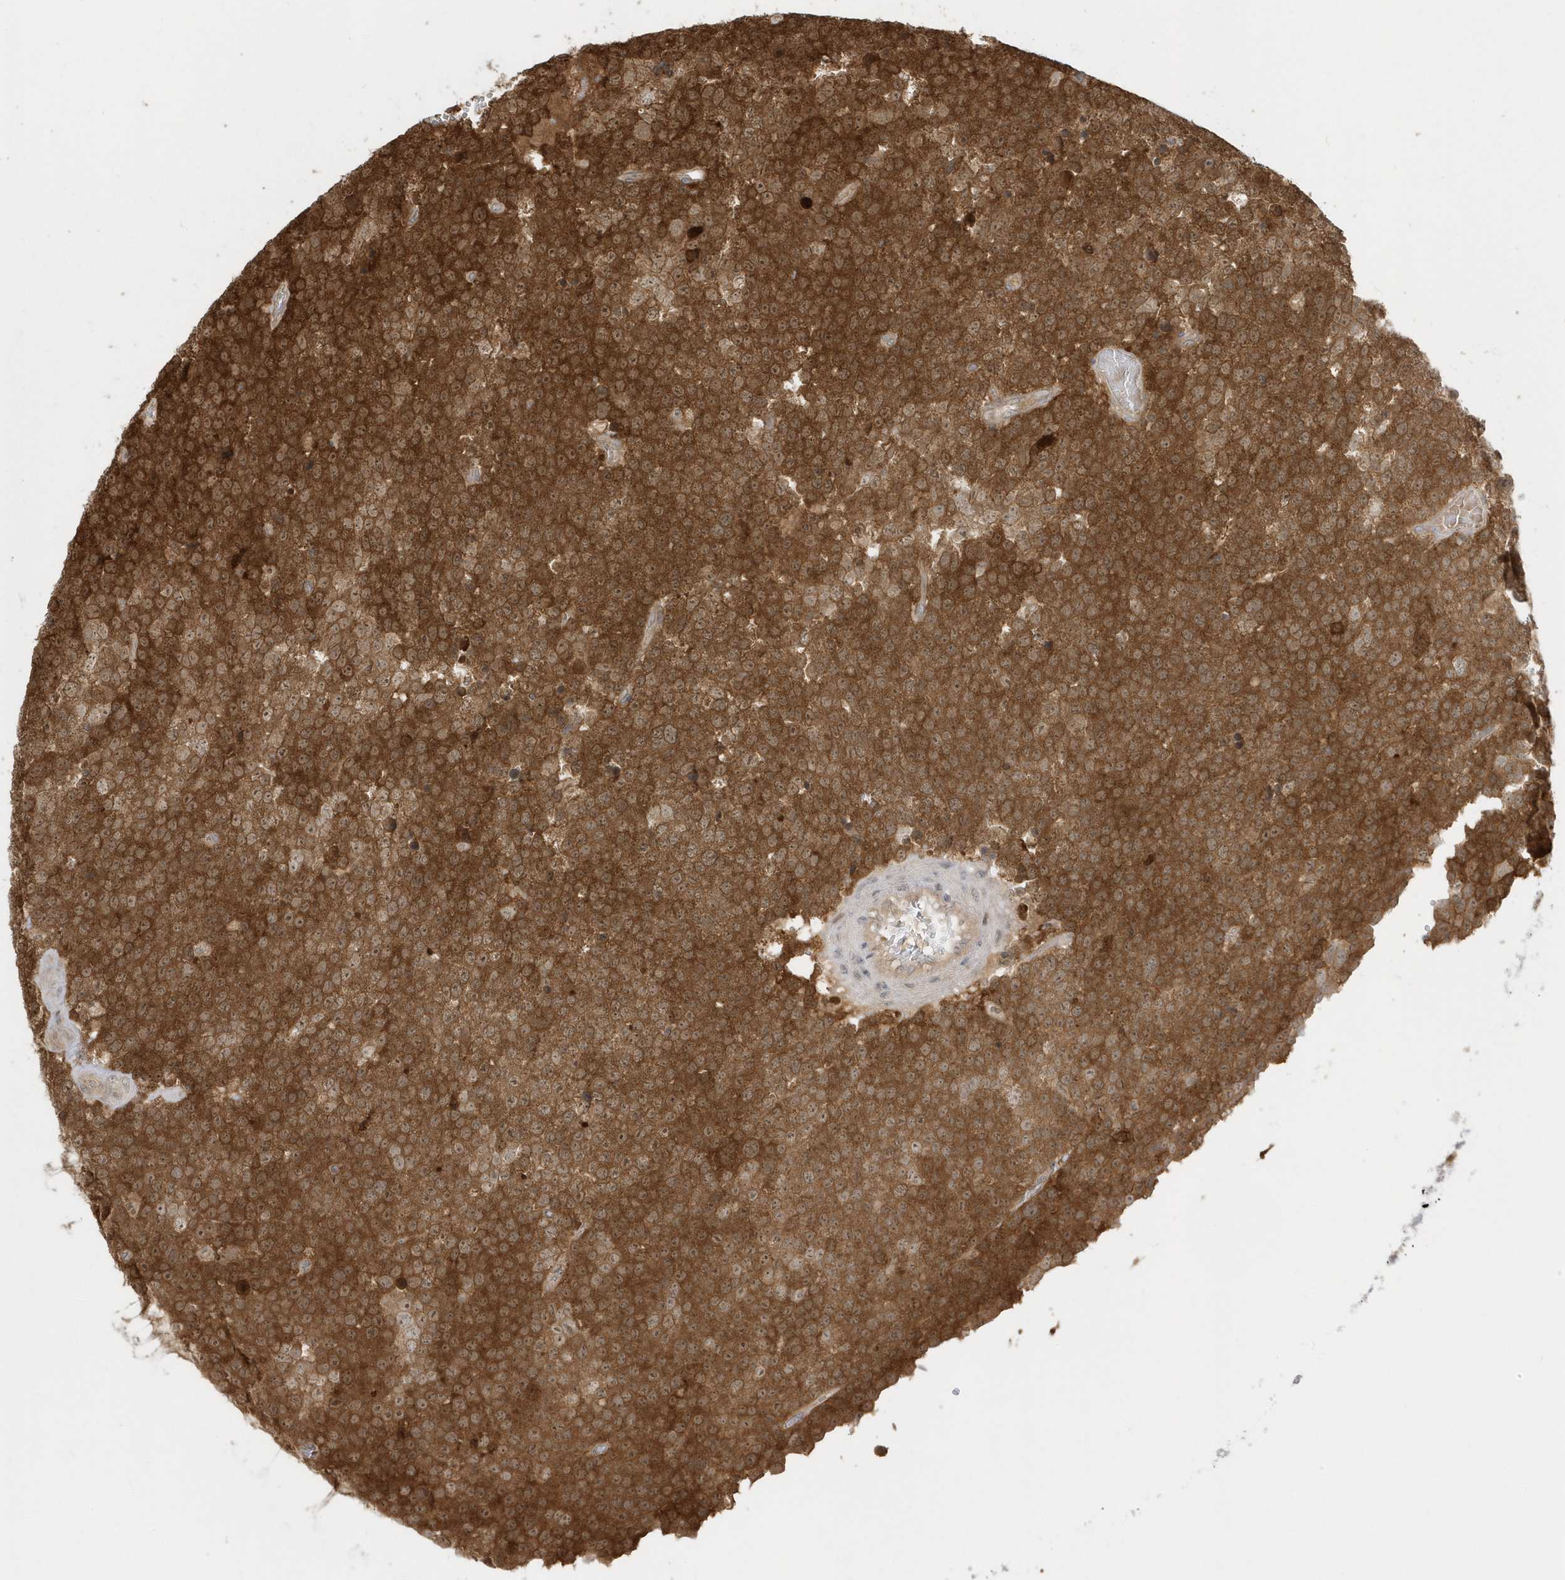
{"staining": {"intensity": "moderate", "quantity": ">75%", "location": "cytoplasmic/membranous,nuclear"}, "tissue": "testis cancer", "cell_type": "Tumor cells", "image_type": "cancer", "snomed": [{"axis": "morphology", "description": "Seminoma, NOS"}, {"axis": "topography", "description": "Testis"}], "caption": "Human testis seminoma stained with a brown dye exhibits moderate cytoplasmic/membranous and nuclear positive expression in approximately >75% of tumor cells.", "gene": "PPP1R7", "patient": {"sex": "male", "age": 71}}